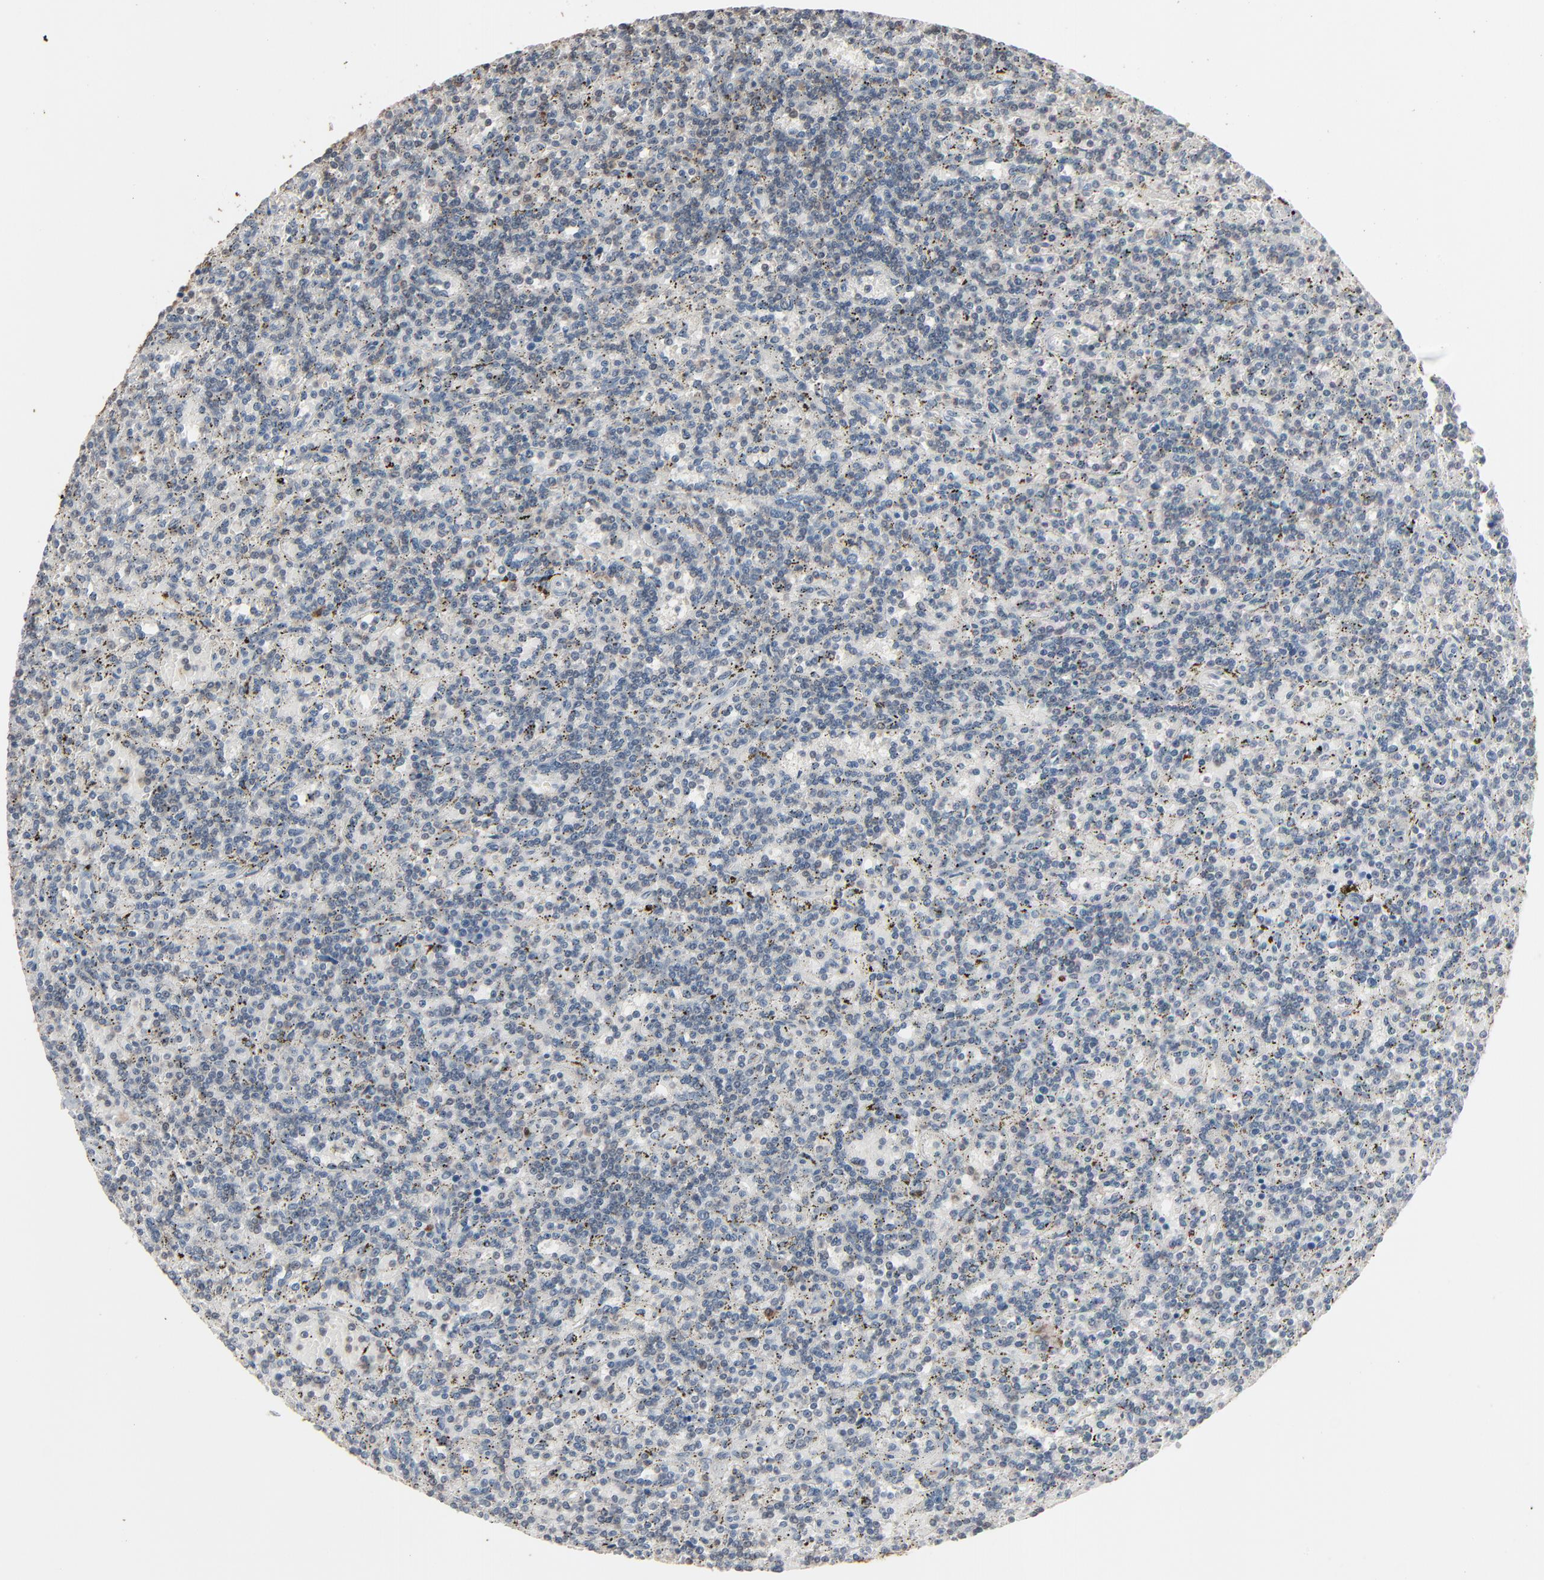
{"staining": {"intensity": "negative", "quantity": "none", "location": "none"}, "tissue": "lymphoma", "cell_type": "Tumor cells", "image_type": "cancer", "snomed": [{"axis": "morphology", "description": "Malignant lymphoma, non-Hodgkin's type, Low grade"}, {"axis": "topography", "description": "Spleen"}], "caption": "Immunohistochemistry photomicrograph of neoplastic tissue: human lymphoma stained with DAB exhibits no significant protein staining in tumor cells.", "gene": "DOCK8", "patient": {"sex": "male", "age": 73}}